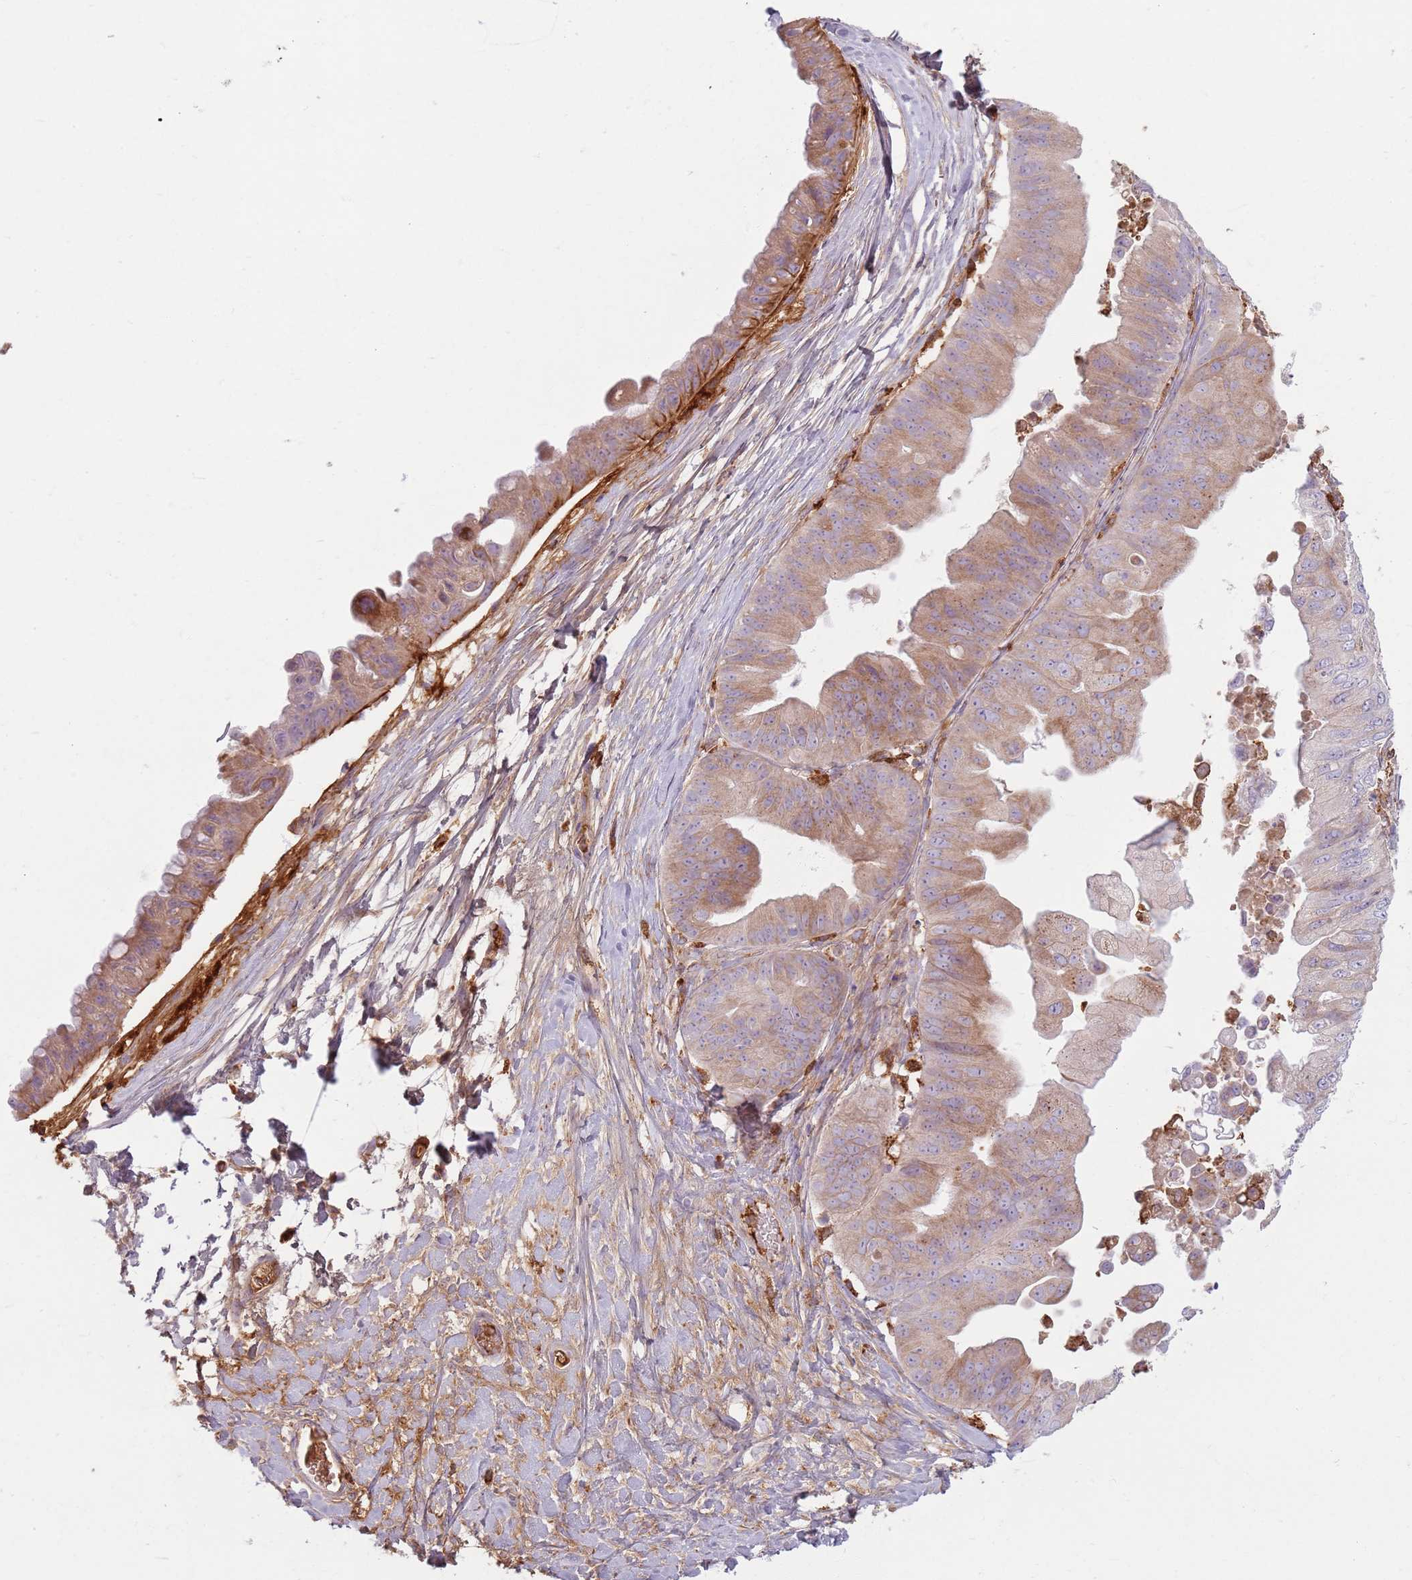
{"staining": {"intensity": "moderate", "quantity": "25%-75%", "location": "cytoplasmic/membranous"}, "tissue": "ovarian cancer", "cell_type": "Tumor cells", "image_type": "cancer", "snomed": [{"axis": "morphology", "description": "Cystadenocarcinoma, mucinous, NOS"}, {"axis": "topography", "description": "Ovary"}], "caption": "Immunohistochemical staining of mucinous cystadenocarcinoma (ovarian) displays medium levels of moderate cytoplasmic/membranous expression in approximately 25%-75% of tumor cells.", "gene": "COLGALT1", "patient": {"sex": "female", "age": 61}}